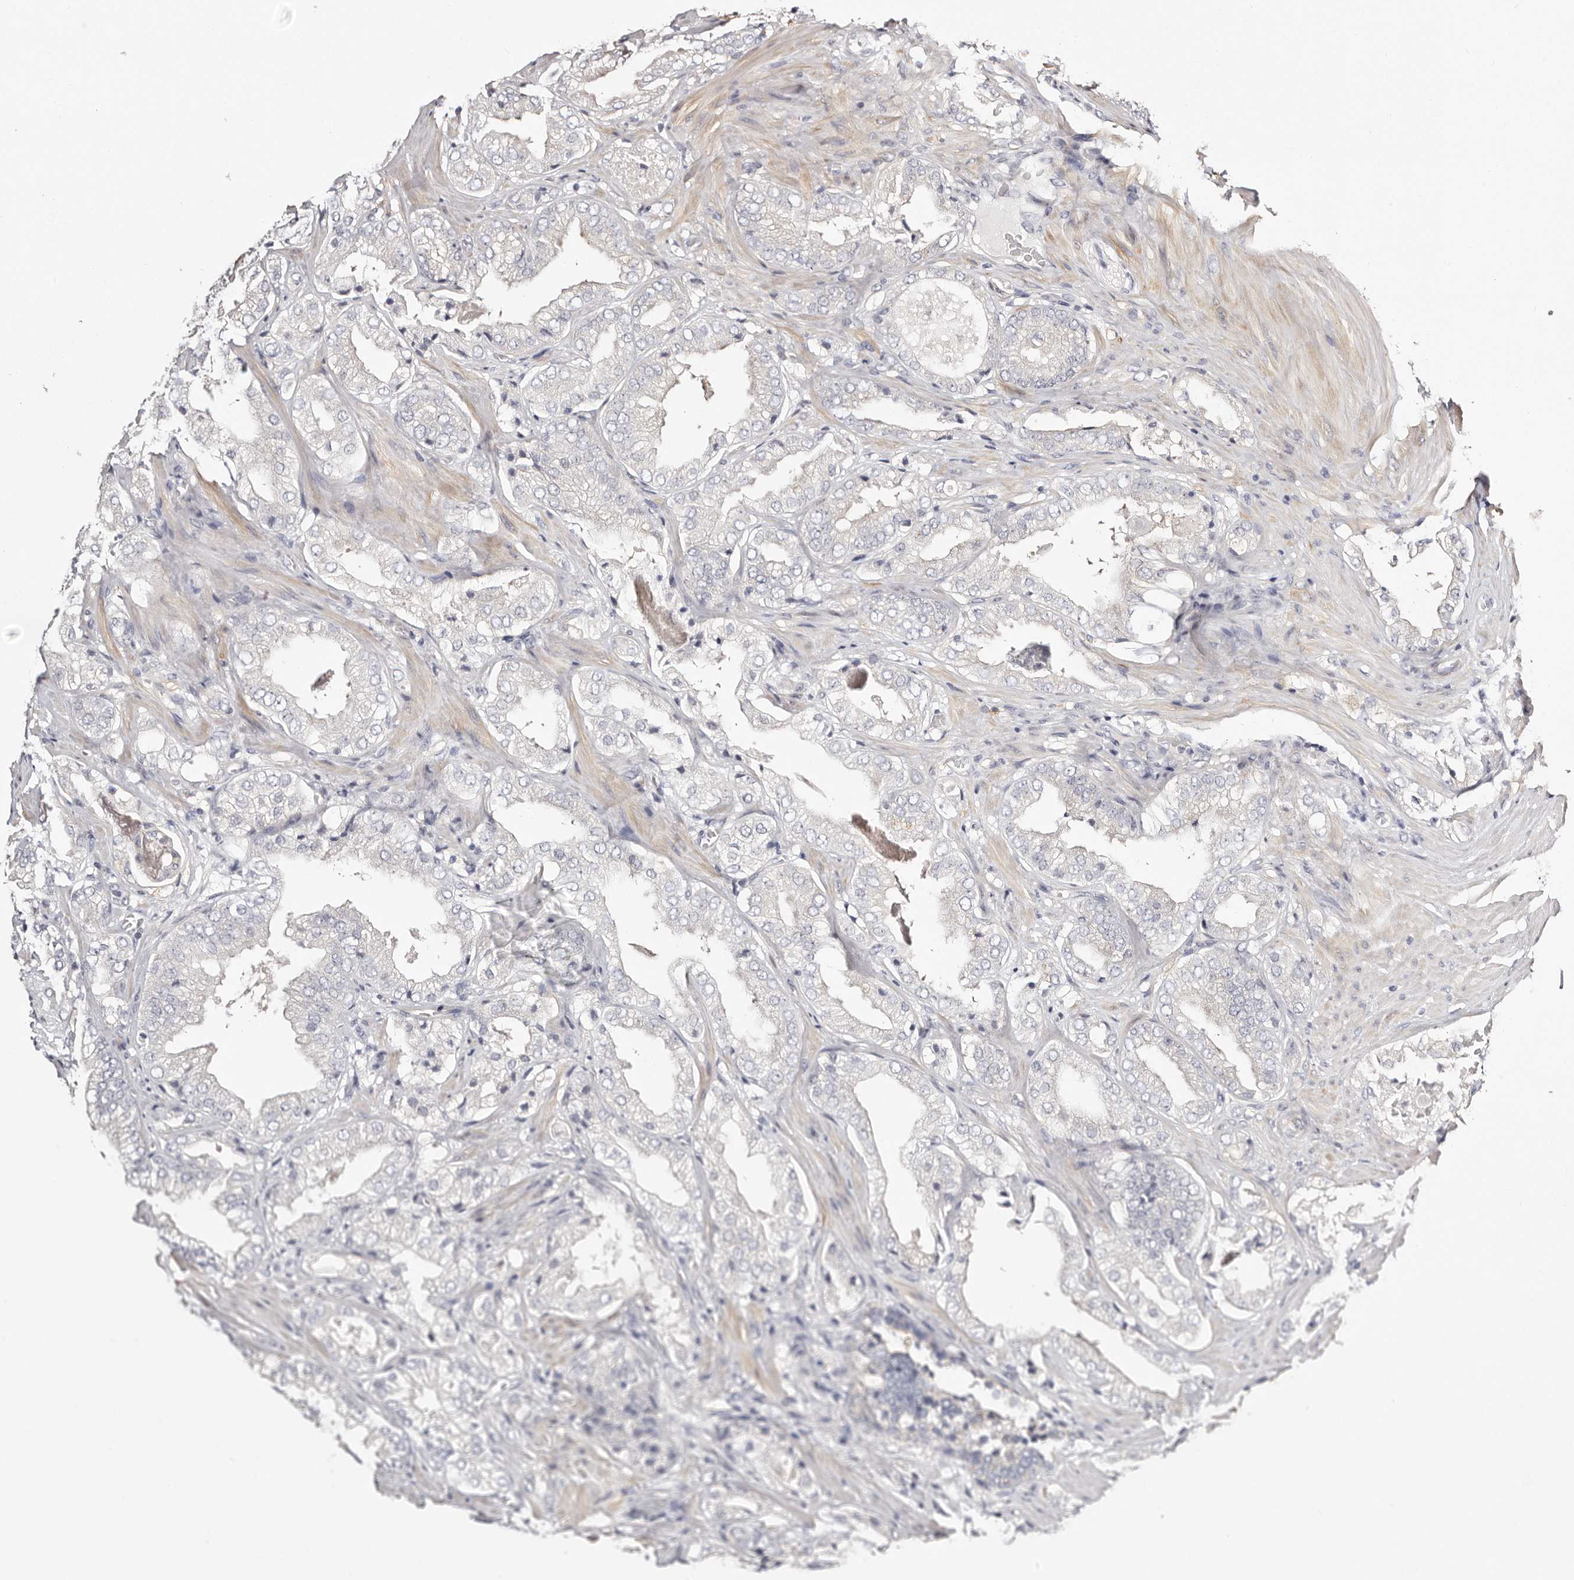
{"staining": {"intensity": "negative", "quantity": "none", "location": "none"}, "tissue": "prostate cancer", "cell_type": "Tumor cells", "image_type": "cancer", "snomed": [{"axis": "morphology", "description": "Adenocarcinoma, High grade"}, {"axis": "topography", "description": "Prostate"}], "caption": "Image shows no protein positivity in tumor cells of high-grade adenocarcinoma (prostate) tissue.", "gene": "ROM1", "patient": {"sex": "male", "age": 58}}